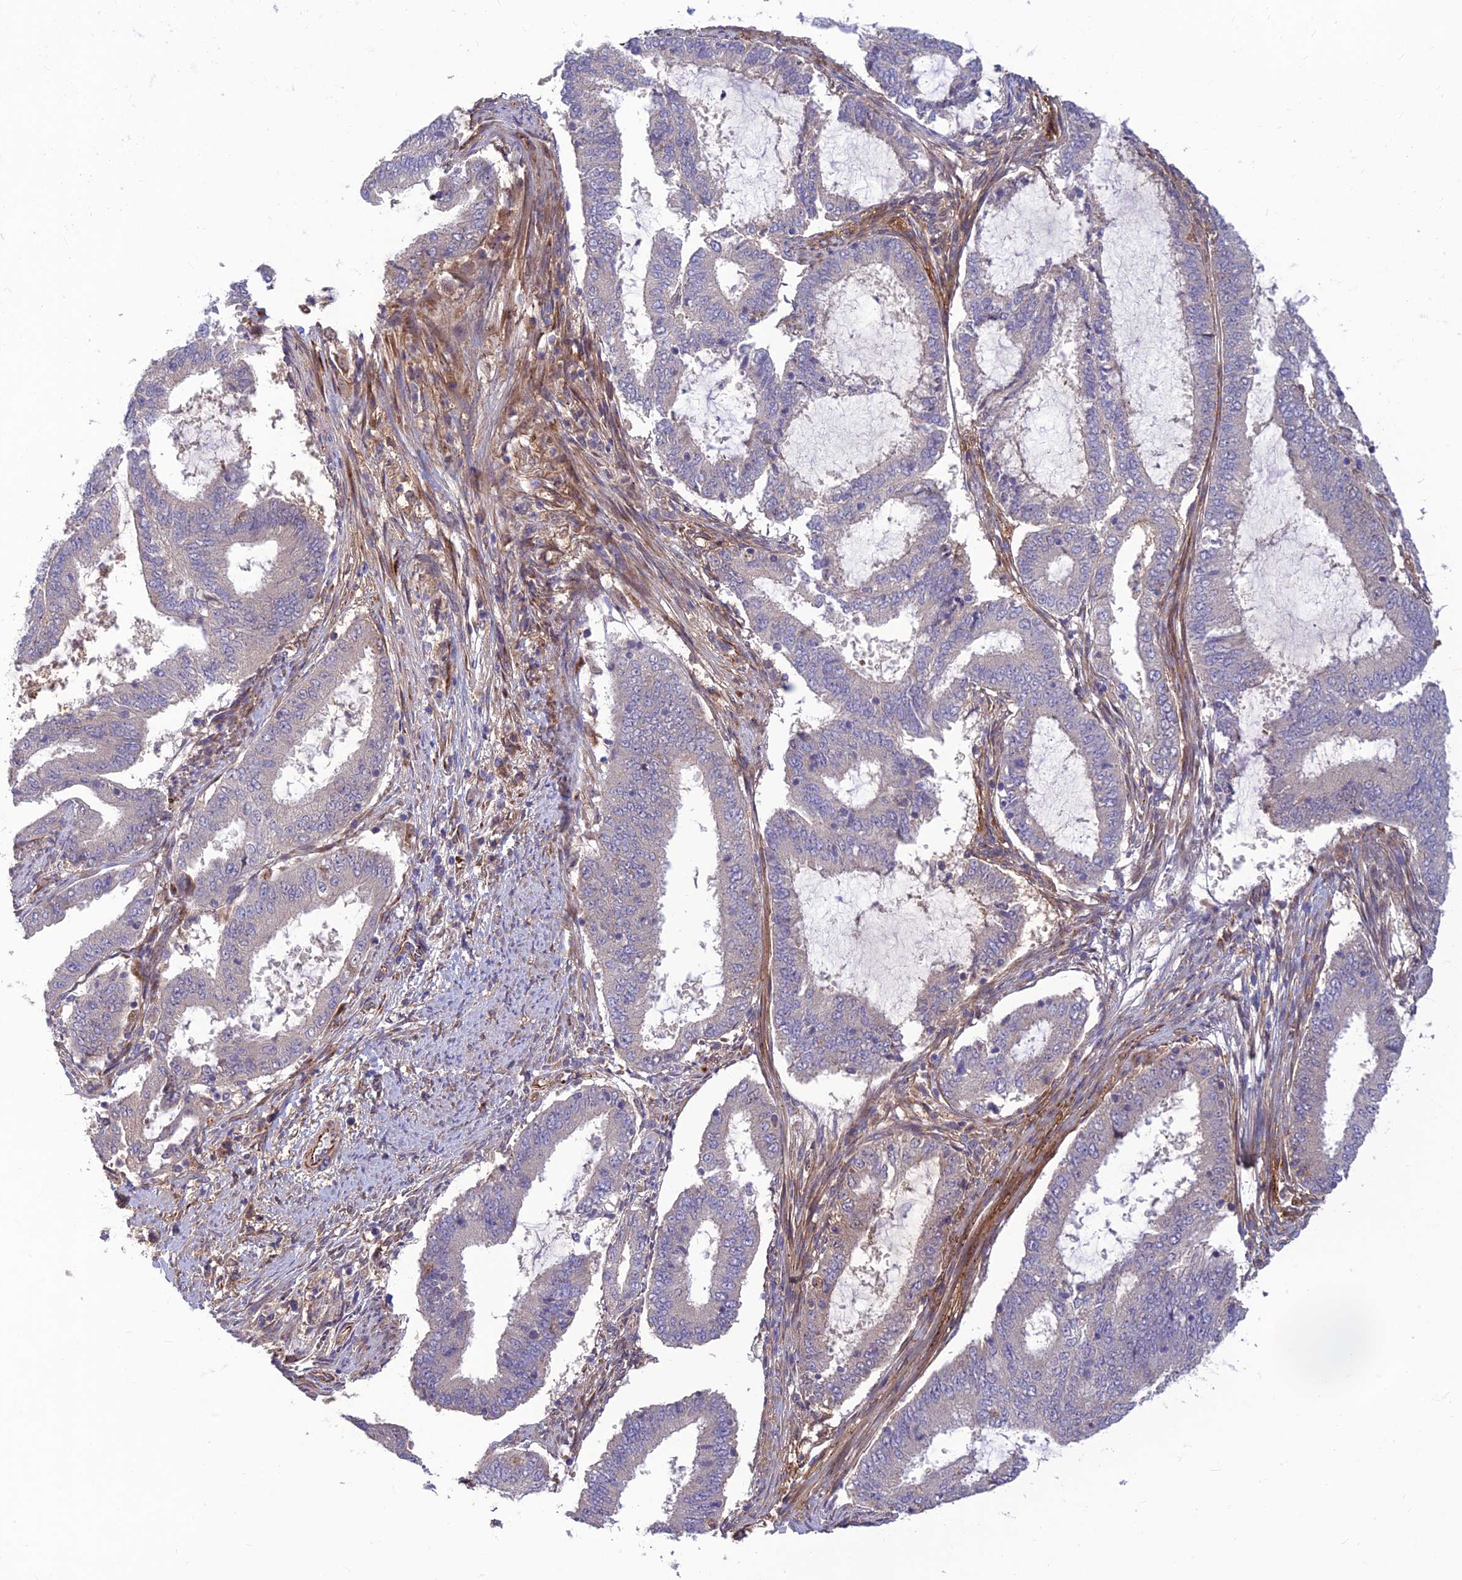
{"staining": {"intensity": "negative", "quantity": "none", "location": "none"}, "tissue": "endometrial cancer", "cell_type": "Tumor cells", "image_type": "cancer", "snomed": [{"axis": "morphology", "description": "Adenocarcinoma, NOS"}, {"axis": "topography", "description": "Endometrium"}], "caption": "This micrograph is of endometrial cancer stained with IHC to label a protein in brown with the nuclei are counter-stained blue. There is no positivity in tumor cells. (DAB (3,3'-diaminobenzidine) immunohistochemistry with hematoxylin counter stain).", "gene": "ST8SIA5", "patient": {"sex": "female", "age": 51}}